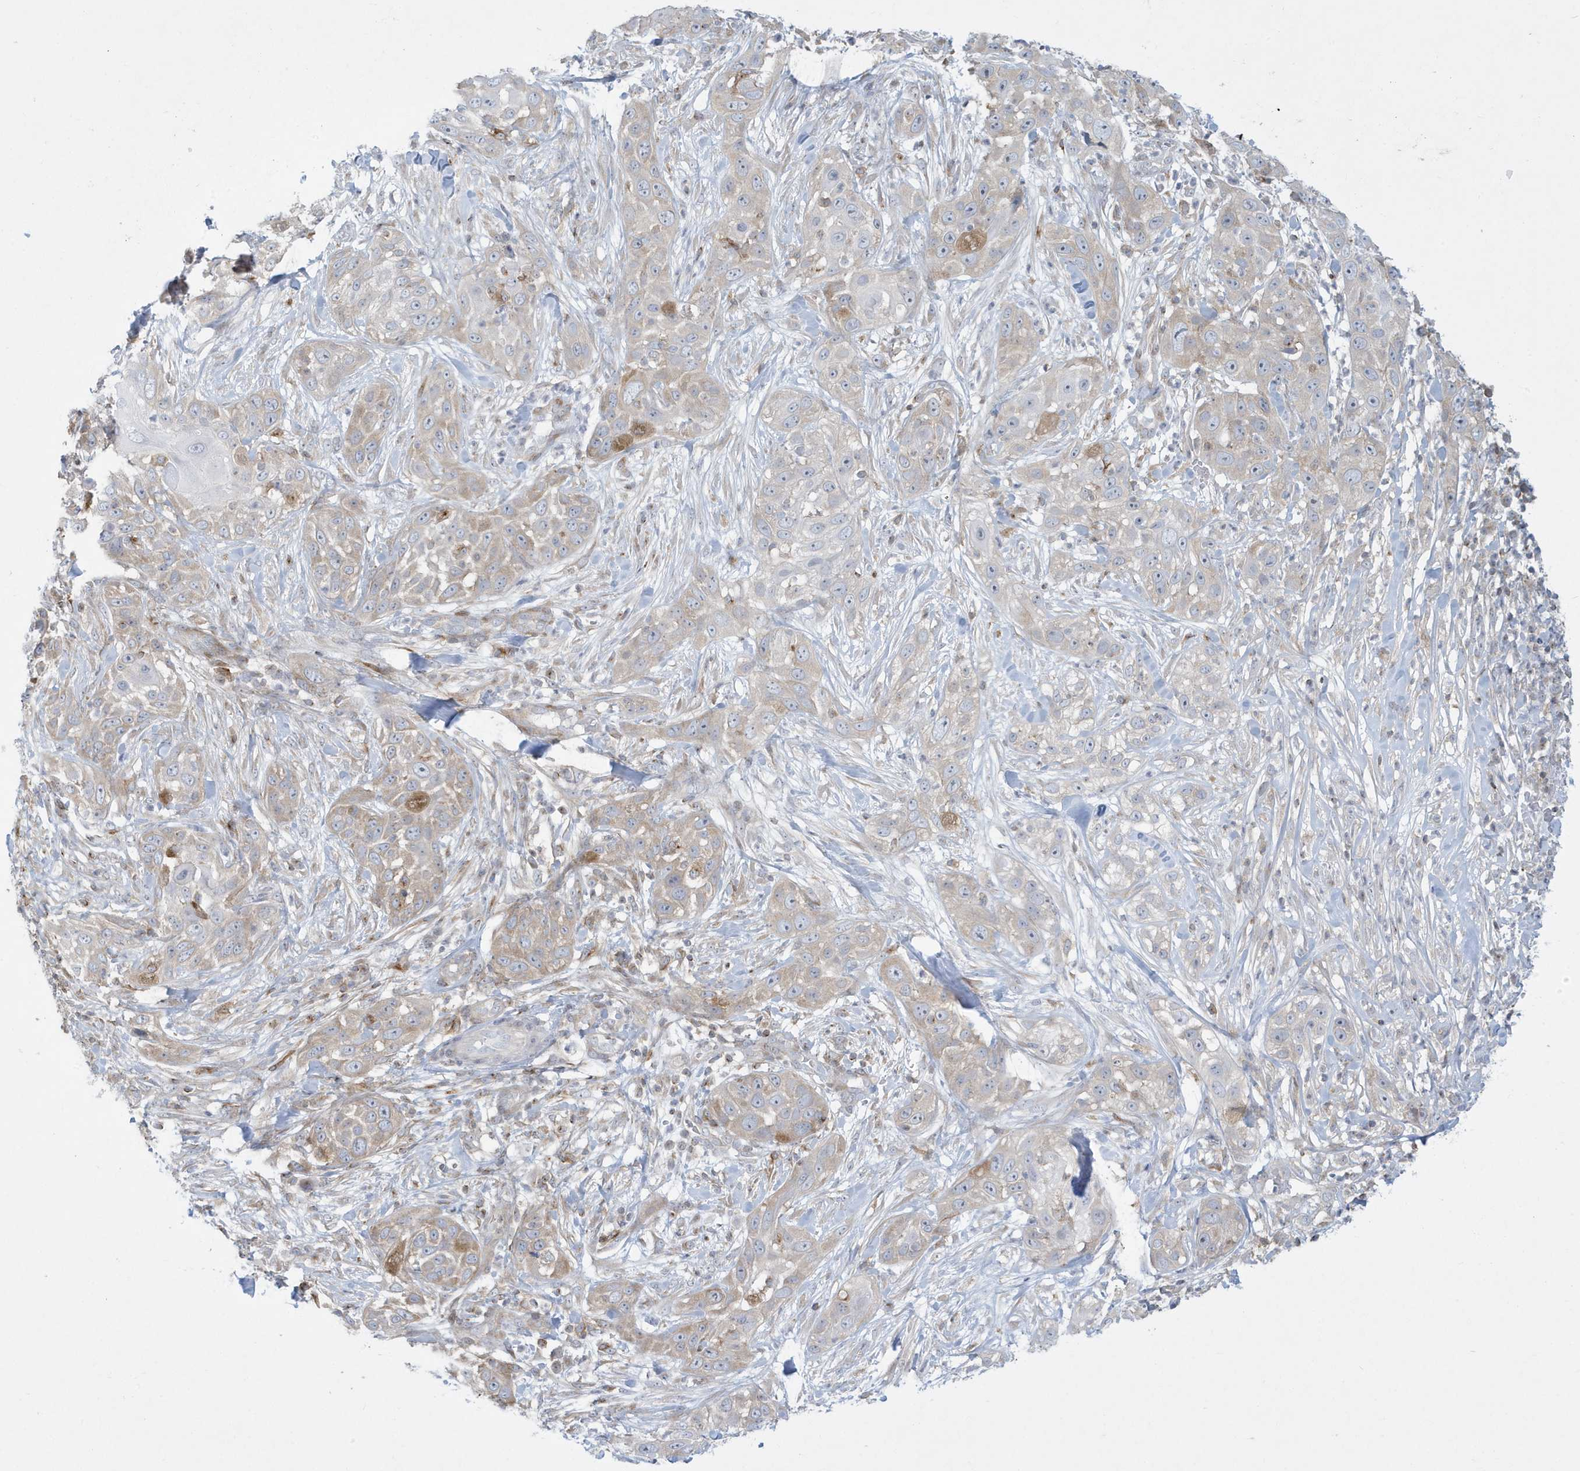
{"staining": {"intensity": "moderate", "quantity": "<25%", "location": "cytoplasmic/membranous"}, "tissue": "skin cancer", "cell_type": "Tumor cells", "image_type": "cancer", "snomed": [{"axis": "morphology", "description": "Squamous cell carcinoma, NOS"}, {"axis": "topography", "description": "Skin"}], "caption": "The photomicrograph shows staining of skin squamous cell carcinoma, revealing moderate cytoplasmic/membranous protein expression (brown color) within tumor cells.", "gene": "SLAMF9", "patient": {"sex": "female", "age": 44}}